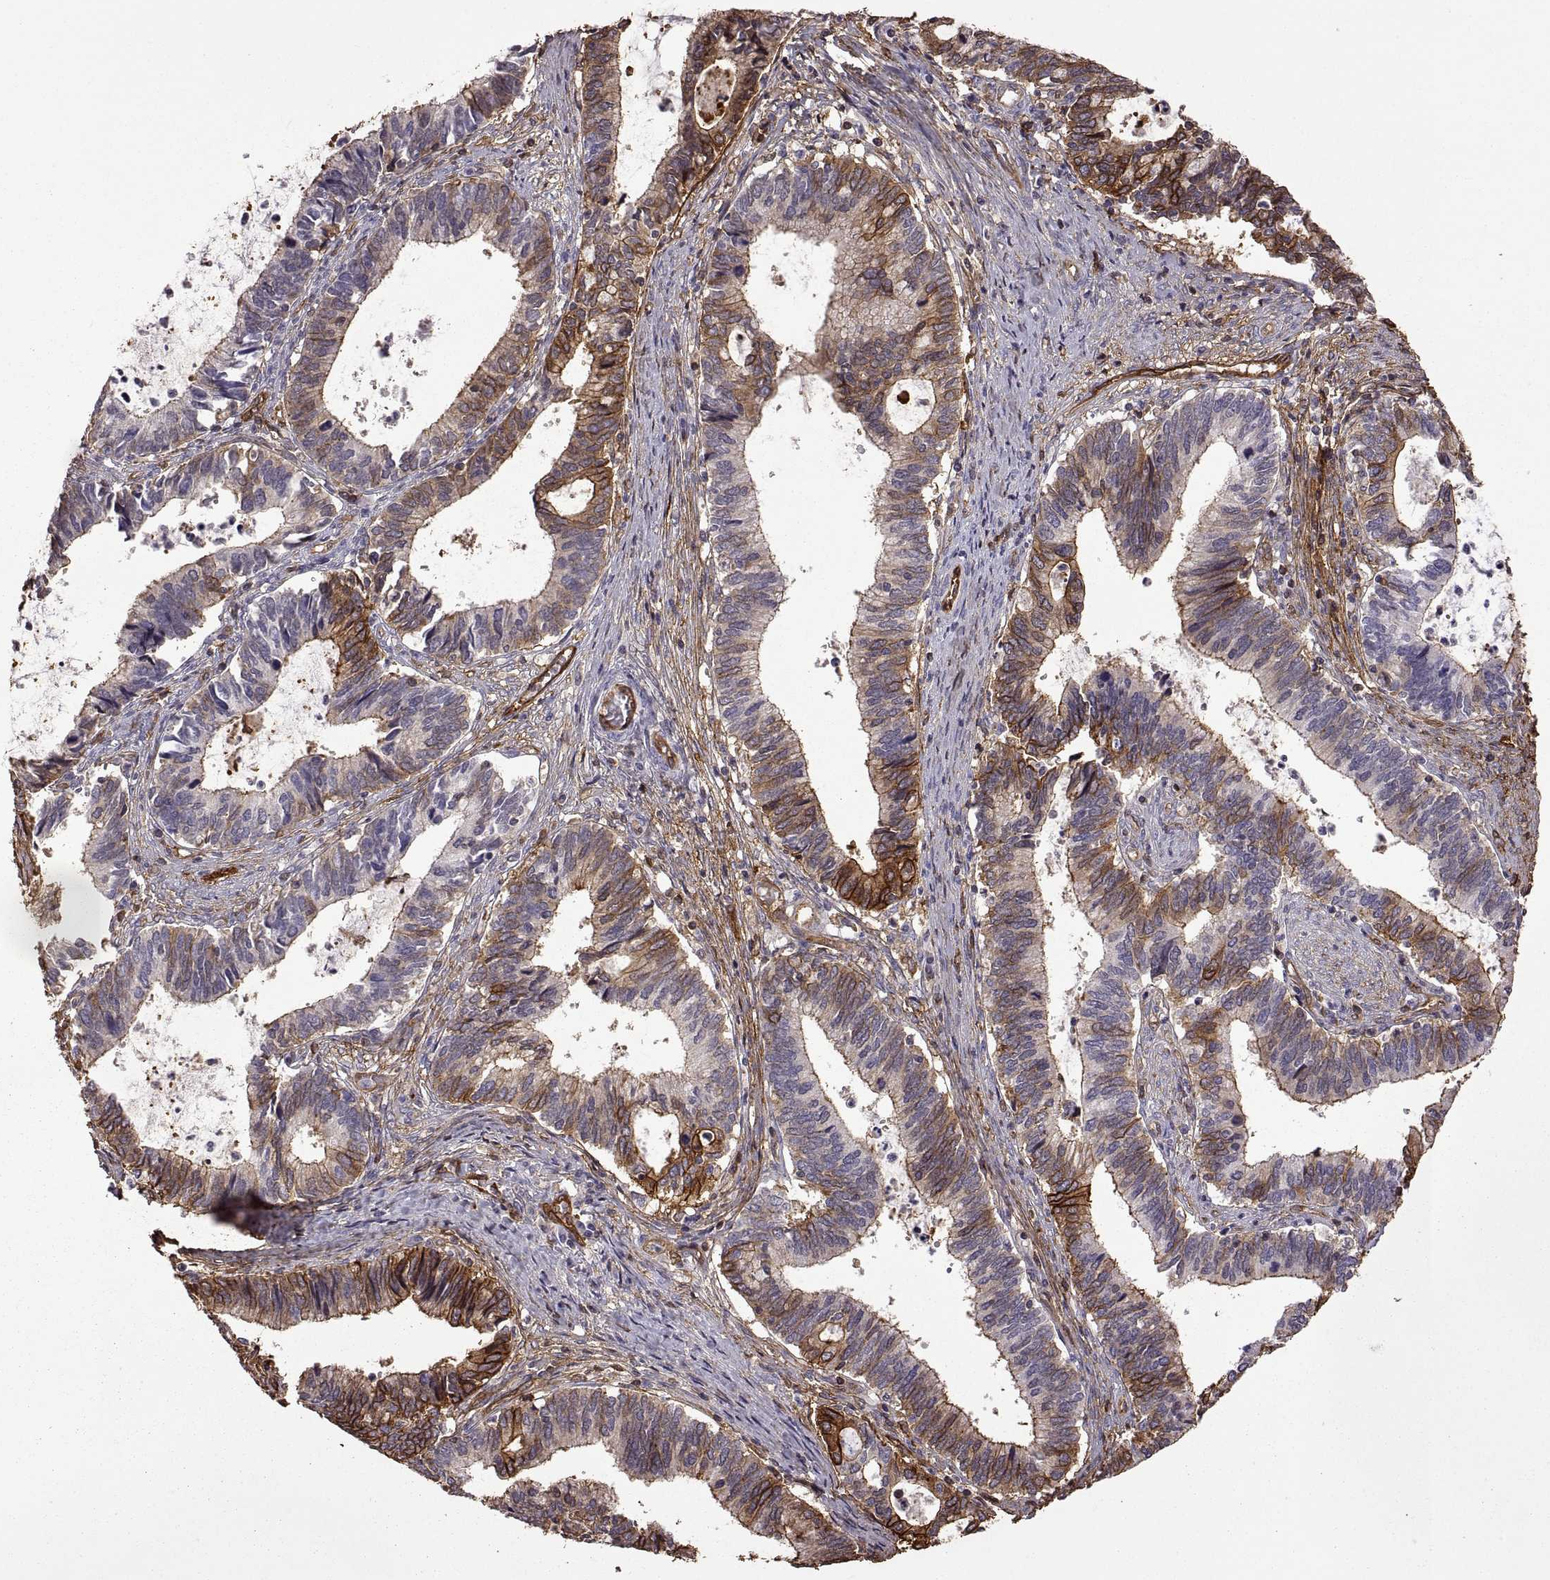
{"staining": {"intensity": "strong", "quantity": "25%-75%", "location": "cytoplasmic/membranous"}, "tissue": "cervical cancer", "cell_type": "Tumor cells", "image_type": "cancer", "snomed": [{"axis": "morphology", "description": "Adenocarcinoma, NOS"}, {"axis": "topography", "description": "Cervix"}], "caption": "Cervical cancer (adenocarcinoma) stained with DAB immunohistochemistry reveals high levels of strong cytoplasmic/membranous staining in approximately 25%-75% of tumor cells. (DAB (3,3'-diaminobenzidine) IHC, brown staining for protein, blue staining for nuclei).", "gene": "S100A10", "patient": {"sex": "female", "age": 42}}